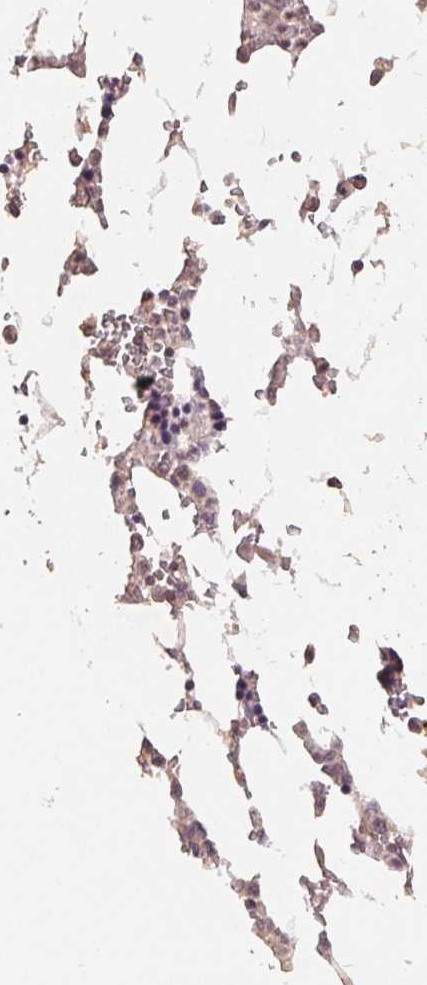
{"staining": {"intensity": "weak", "quantity": "<25%", "location": "nuclear"}, "tissue": "bone marrow", "cell_type": "Hematopoietic cells", "image_type": "normal", "snomed": [{"axis": "morphology", "description": "Normal tissue, NOS"}, {"axis": "topography", "description": "Bone marrow"}], "caption": "A high-resolution histopathology image shows immunohistochemistry (IHC) staining of normal bone marrow, which displays no significant positivity in hematopoietic cells.", "gene": "HMGN3", "patient": {"sex": "female", "age": 72}}